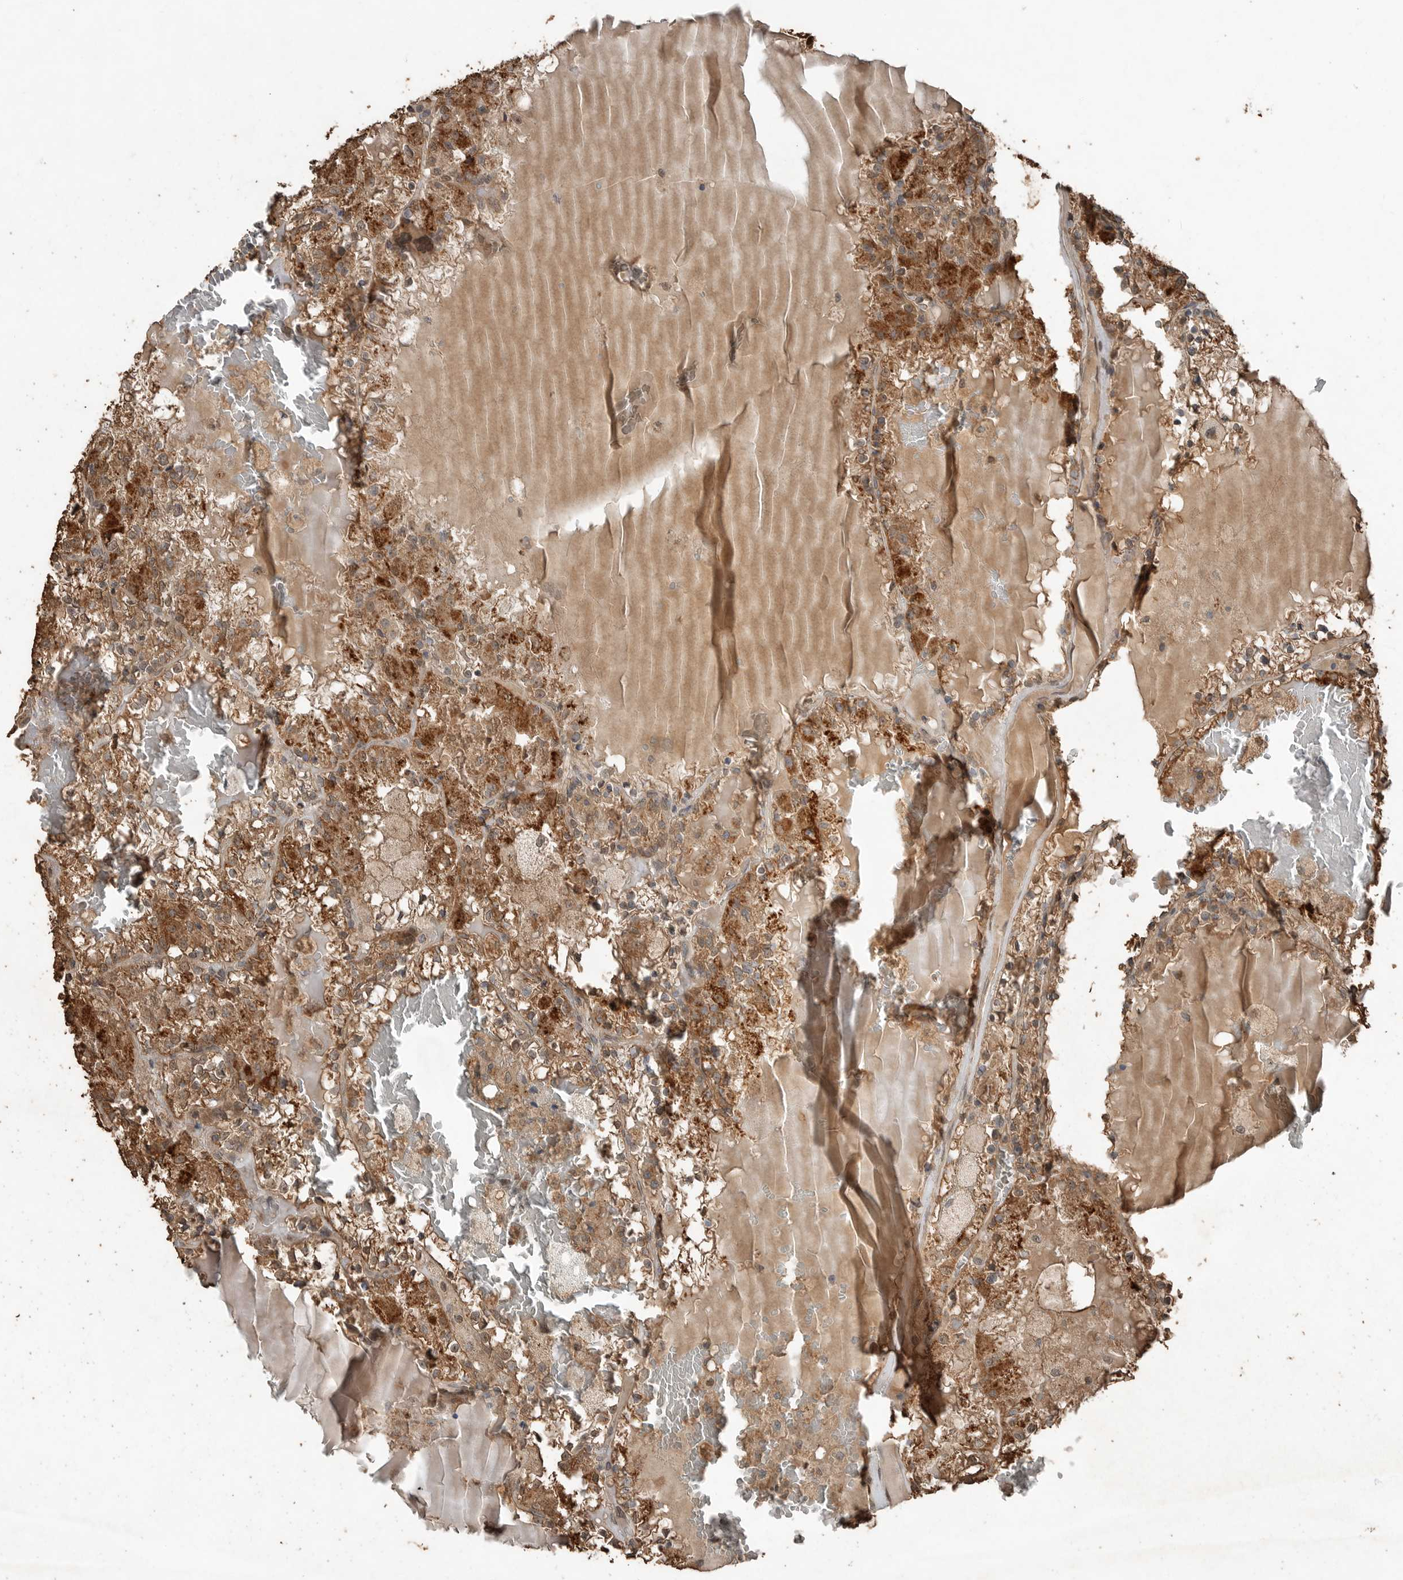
{"staining": {"intensity": "moderate", "quantity": ">75%", "location": "cytoplasmic/membranous"}, "tissue": "renal cancer", "cell_type": "Tumor cells", "image_type": "cancer", "snomed": [{"axis": "morphology", "description": "Adenocarcinoma, NOS"}, {"axis": "topography", "description": "Kidney"}], "caption": "IHC of renal cancer shows medium levels of moderate cytoplasmic/membranous staining in about >75% of tumor cells. The staining is performed using DAB brown chromogen to label protein expression. The nuclei are counter-stained blue using hematoxylin.", "gene": "BLZF1", "patient": {"sex": "female", "age": 56}}